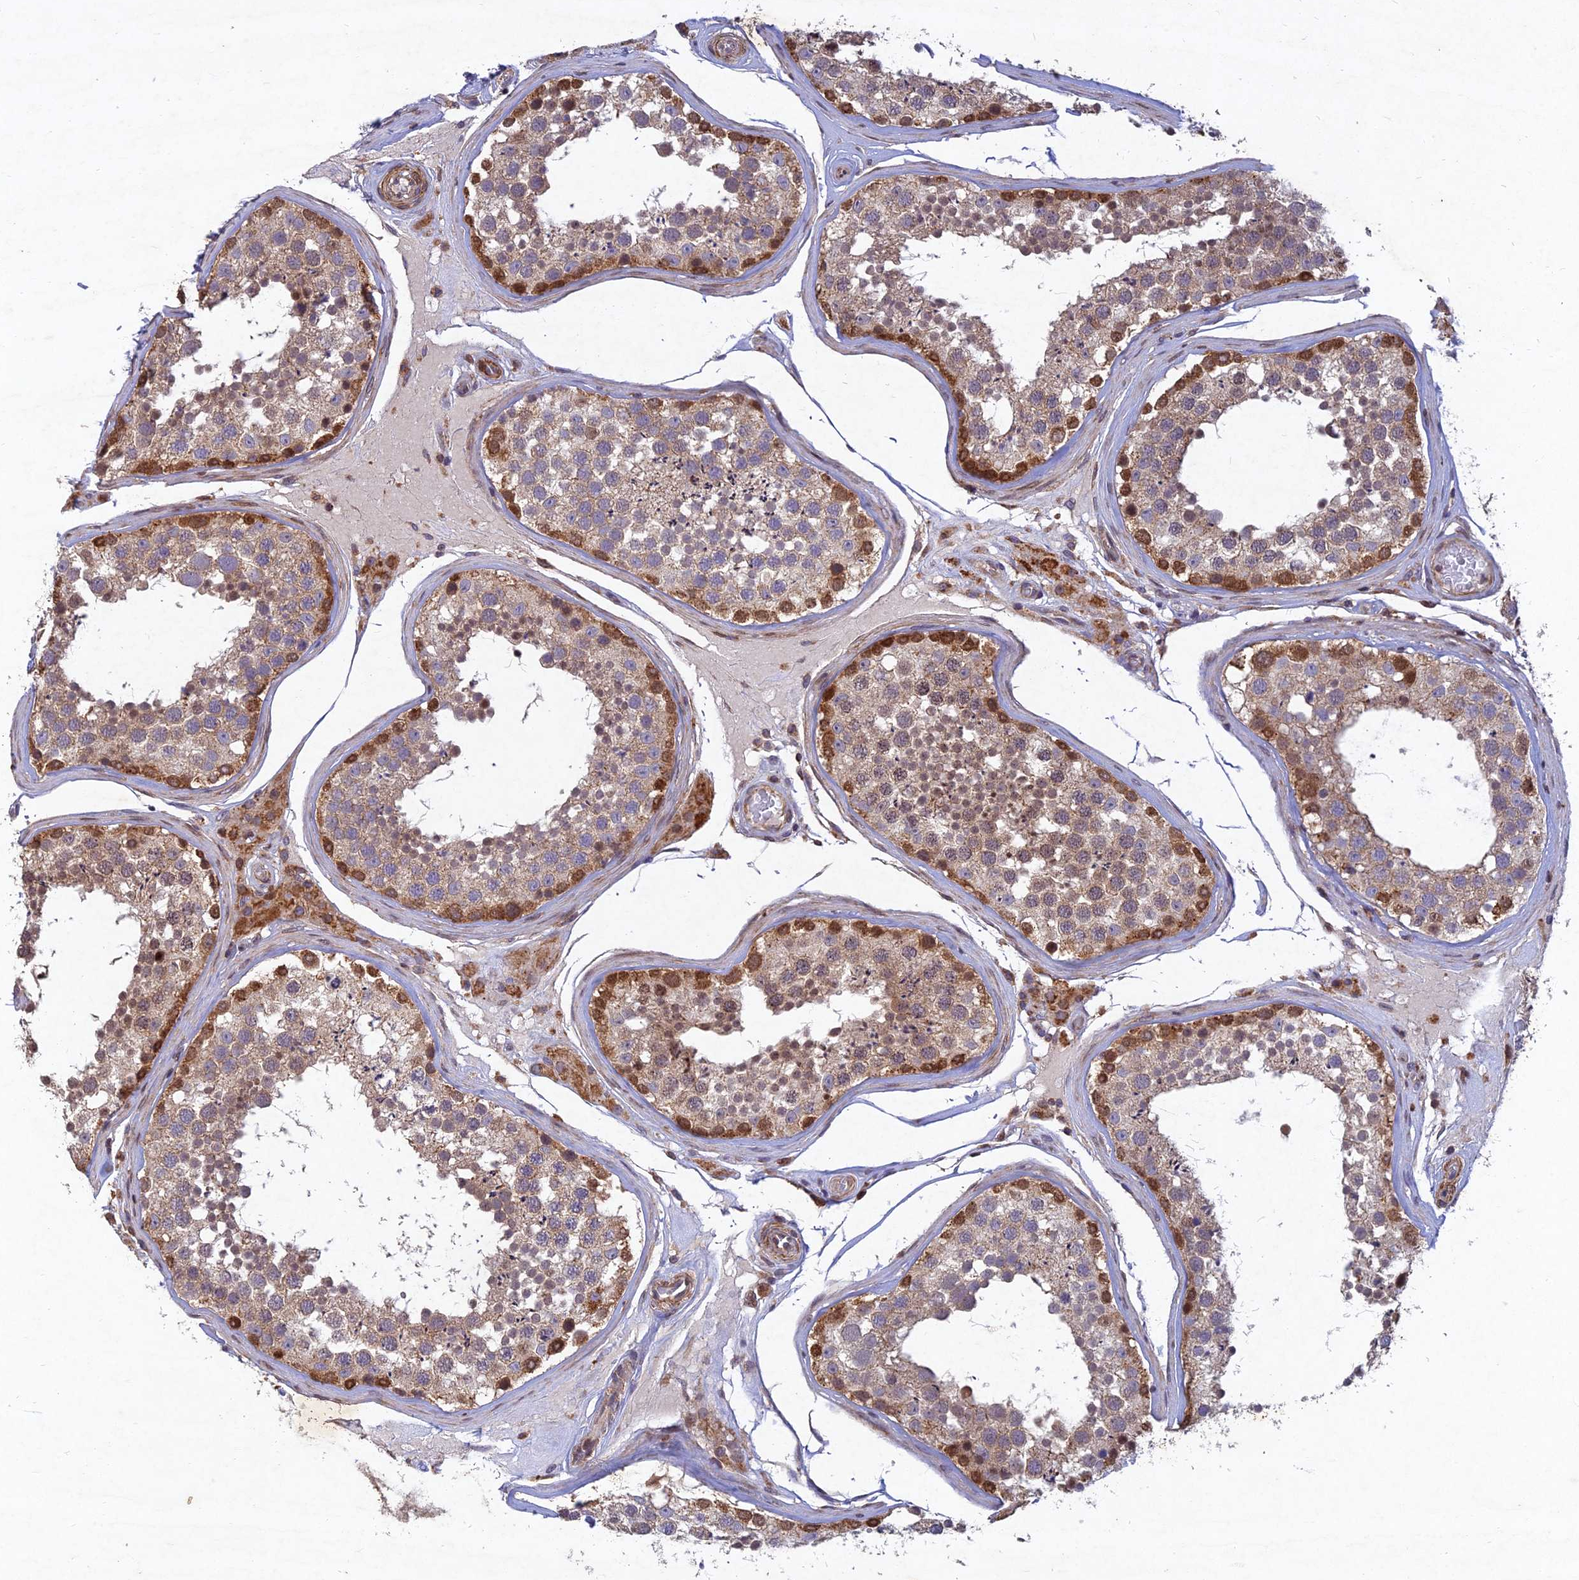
{"staining": {"intensity": "strong", "quantity": "<25%", "location": "cytoplasmic/membranous,nuclear"}, "tissue": "testis", "cell_type": "Cells in seminiferous ducts", "image_type": "normal", "snomed": [{"axis": "morphology", "description": "Normal tissue, NOS"}, {"axis": "topography", "description": "Testis"}], "caption": "The immunohistochemical stain labels strong cytoplasmic/membranous,nuclear expression in cells in seminiferous ducts of normal testis.", "gene": "RELCH", "patient": {"sex": "male", "age": 46}}